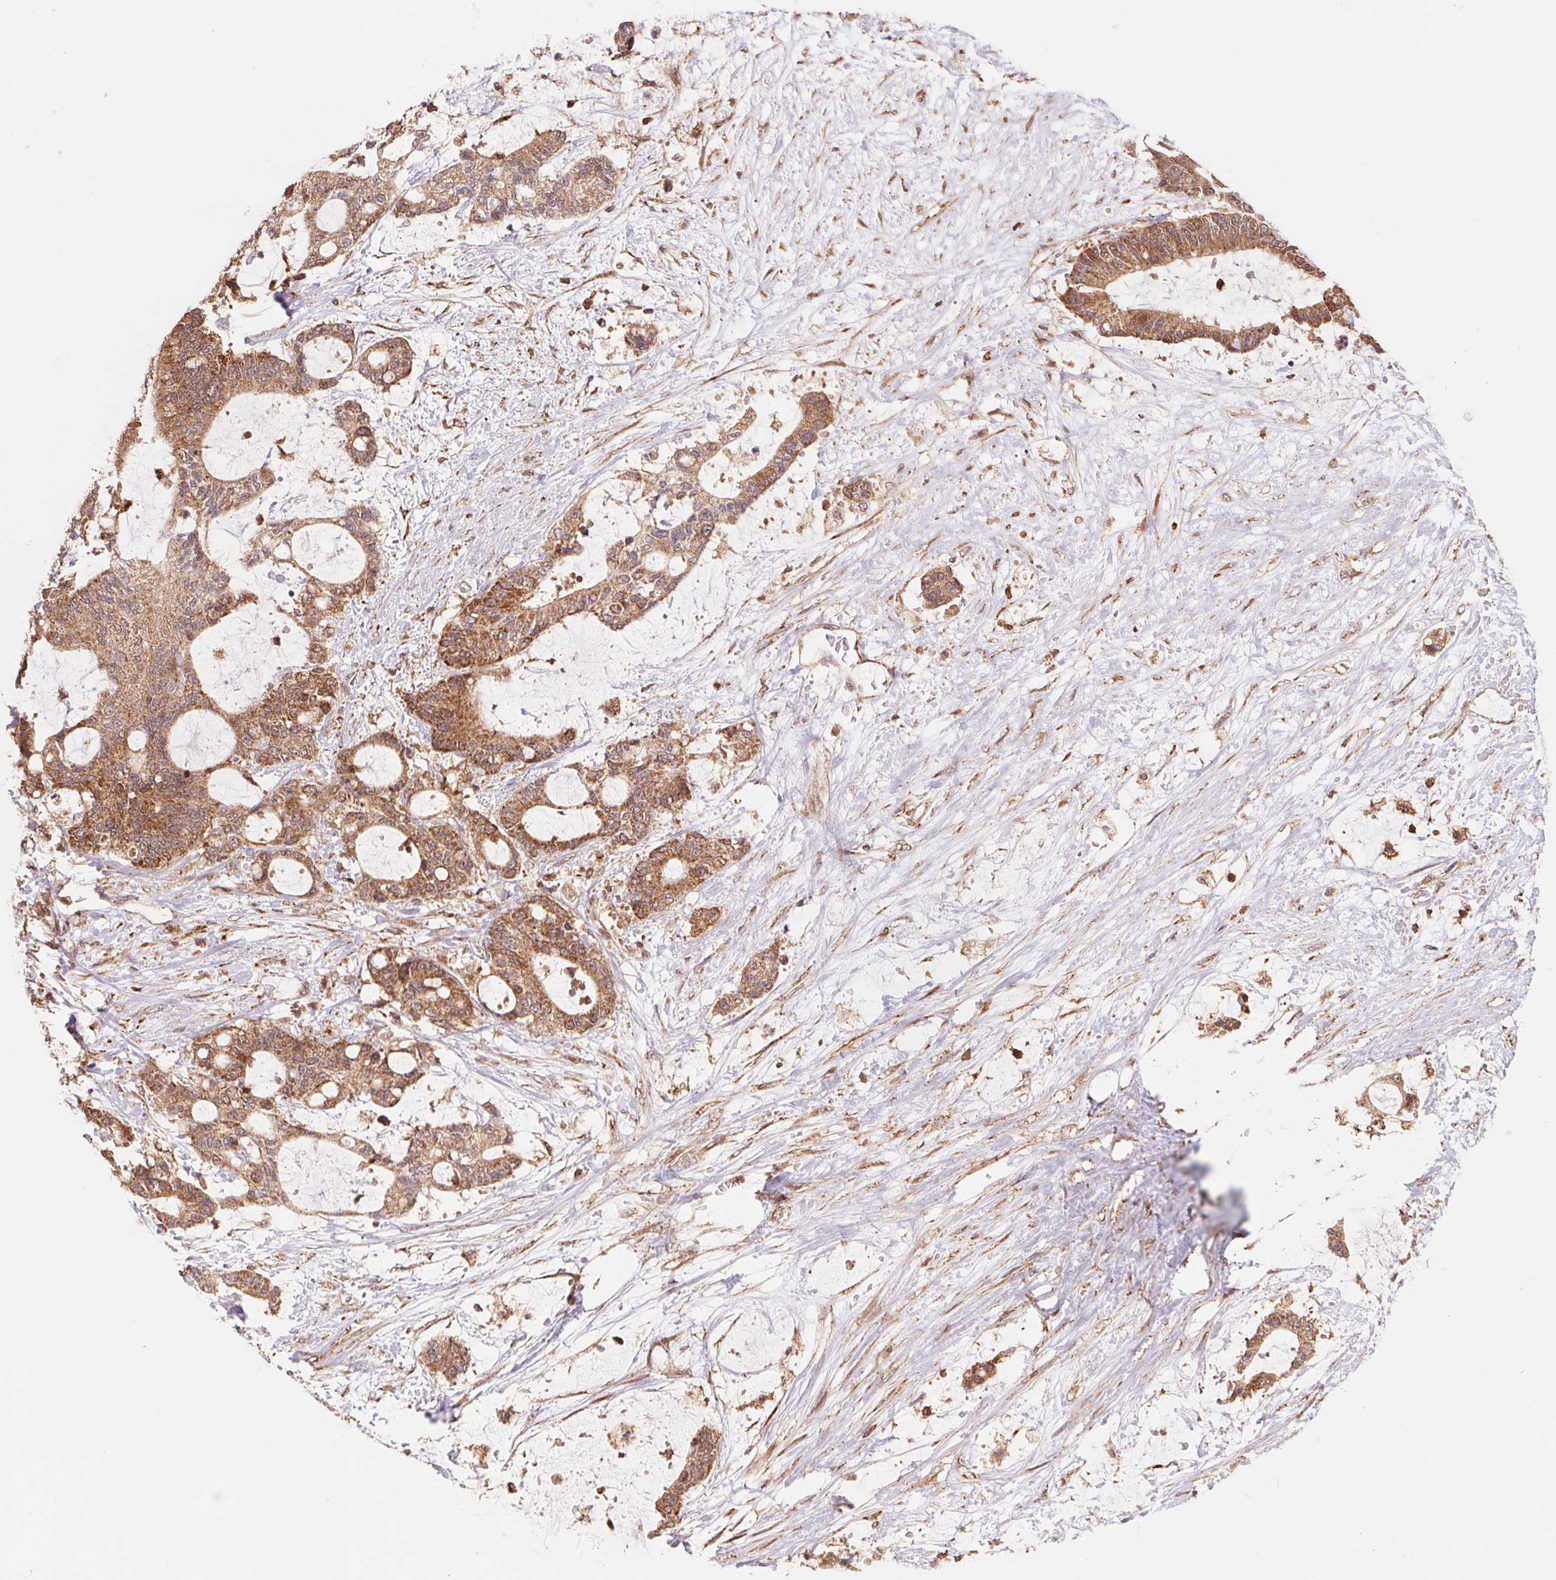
{"staining": {"intensity": "moderate", "quantity": ">75%", "location": "cytoplasmic/membranous"}, "tissue": "liver cancer", "cell_type": "Tumor cells", "image_type": "cancer", "snomed": [{"axis": "morphology", "description": "Normal tissue, NOS"}, {"axis": "morphology", "description": "Cholangiocarcinoma"}, {"axis": "topography", "description": "Liver"}, {"axis": "topography", "description": "Peripheral nerve tissue"}], "caption": "Immunohistochemistry photomicrograph of neoplastic tissue: liver cancer stained using immunohistochemistry reveals medium levels of moderate protein expression localized specifically in the cytoplasmic/membranous of tumor cells, appearing as a cytoplasmic/membranous brown color.", "gene": "URM1", "patient": {"sex": "female", "age": 73}}